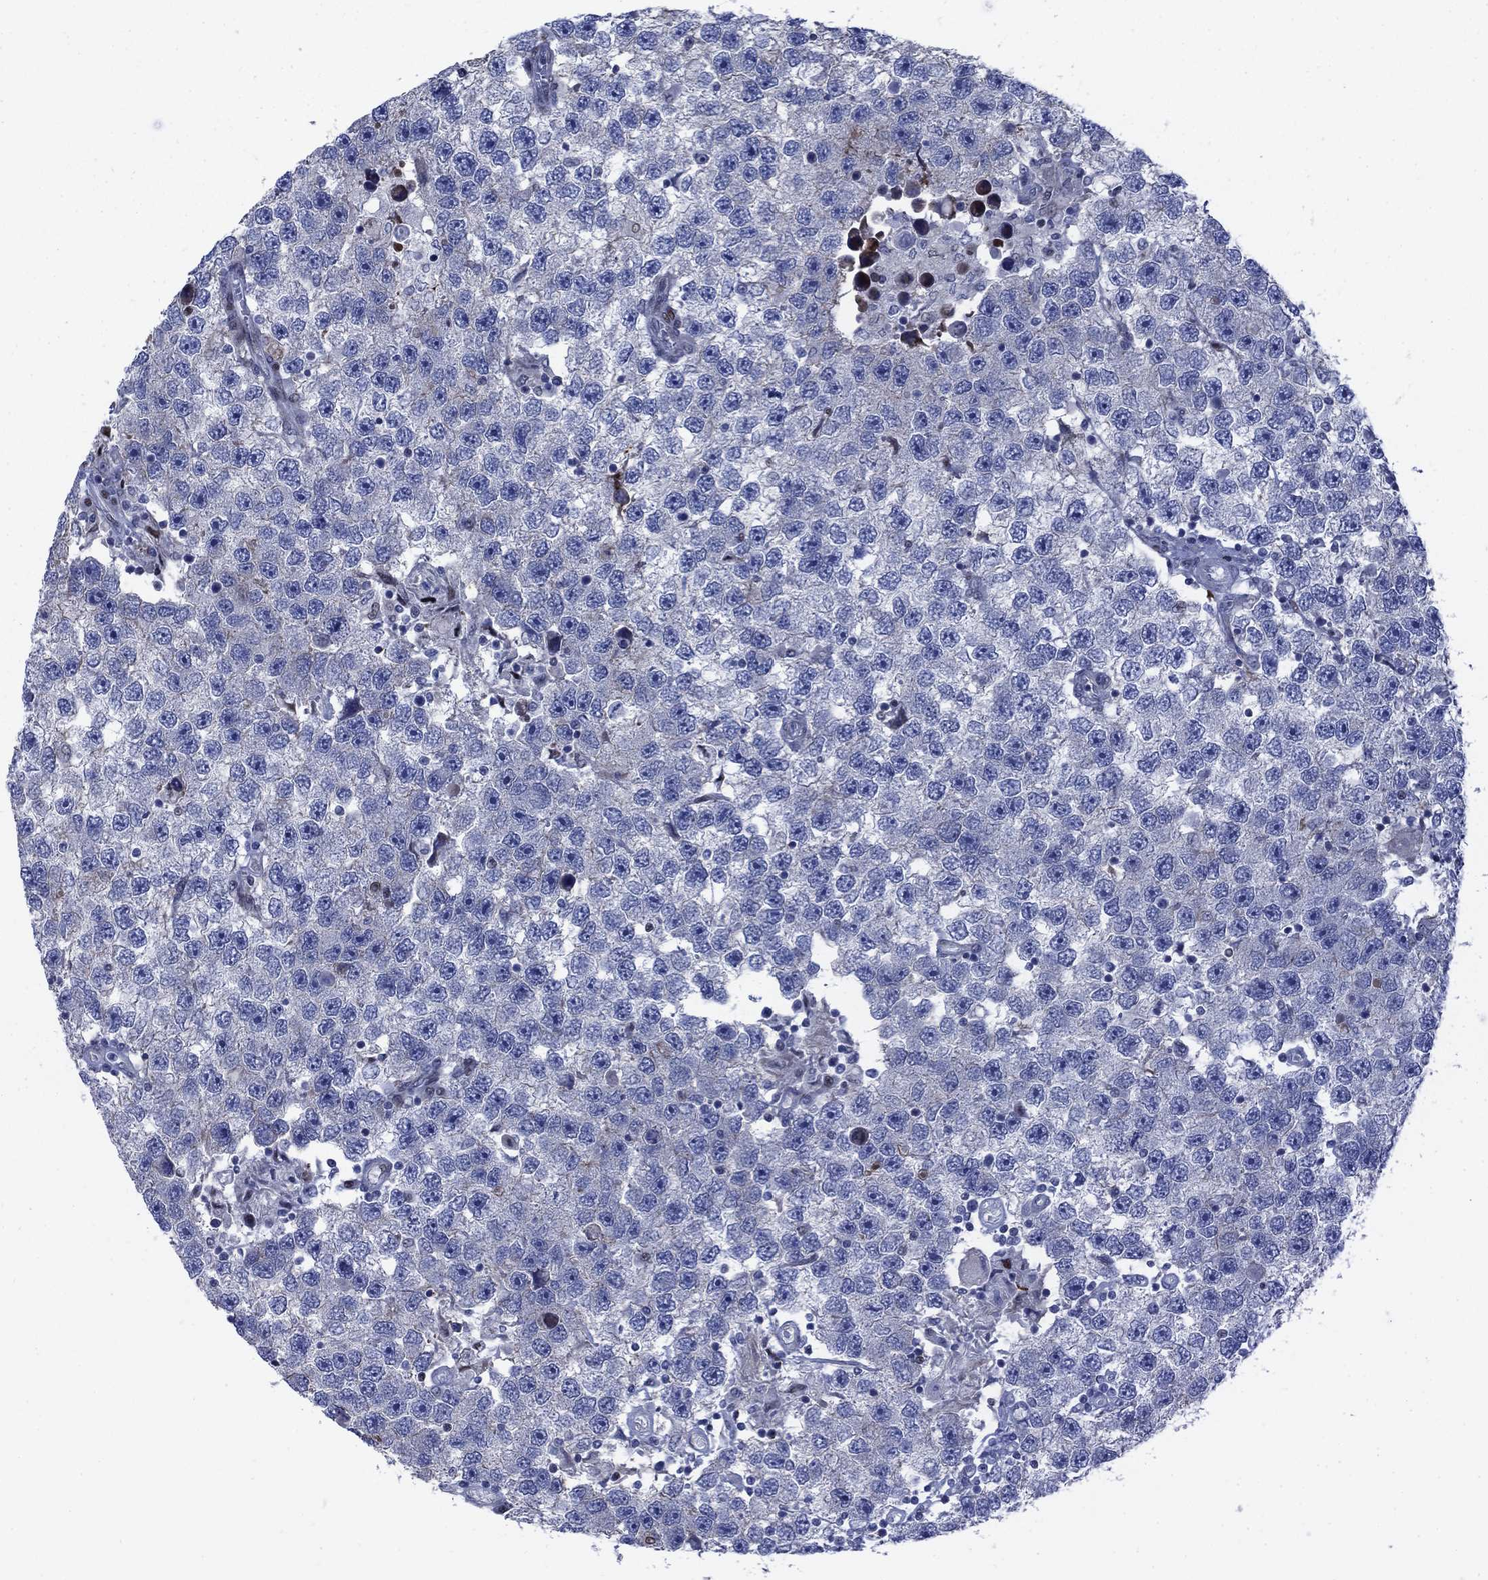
{"staining": {"intensity": "negative", "quantity": "none", "location": "none"}, "tissue": "testis cancer", "cell_type": "Tumor cells", "image_type": "cancer", "snomed": [{"axis": "morphology", "description": "Seminoma, NOS"}, {"axis": "topography", "description": "Testis"}], "caption": "Immunohistochemical staining of testis seminoma demonstrates no significant staining in tumor cells.", "gene": "MYO3A", "patient": {"sex": "male", "age": 26}}